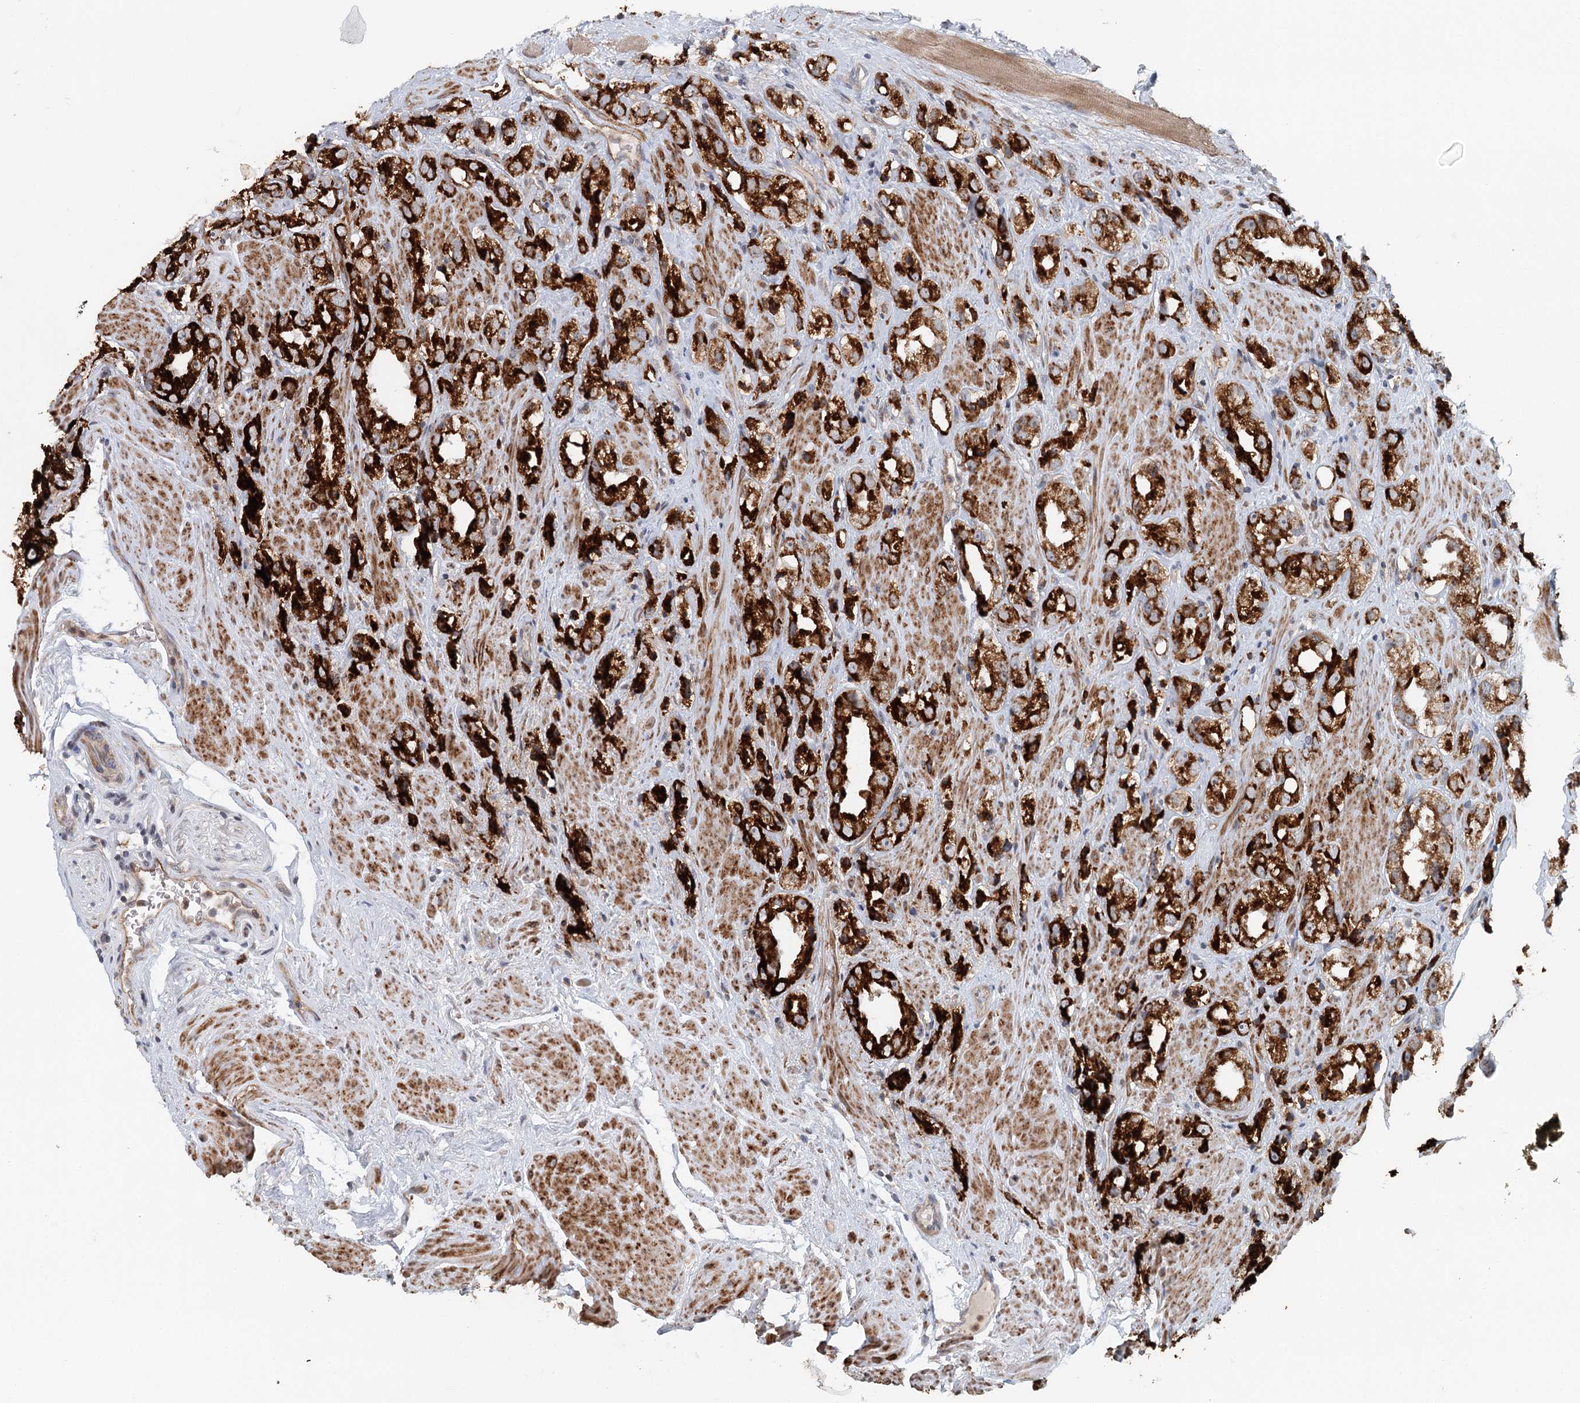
{"staining": {"intensity": "strong", "quantity": ">75%", "location": "cytoplasmic/membranous"}, "tissue": "prostate cancer", "cell_type": "Tumor cells", "image_type": "cancer", "snomed": [{"axis": "morphology", "description": "Adenocarcinoma, NOS"}, {"axis": "topography", "description": "Prostate"}], "caption": "A high-resolution histopathology image shows immunohistochemistry staining of adenocarcinoma (prostate), which reveals strong cytoplasmic/membranous staining in about >75% of tumor cells. The staining was performed using DAB (3,3'-diaminobenzidine) to visualize the protein expression in brown, while the nuclei were stained in blue with hematoxylin (Magnification: 20x).", "gene": "RNF111", "patient": {"sex": "male", "age": 79}}